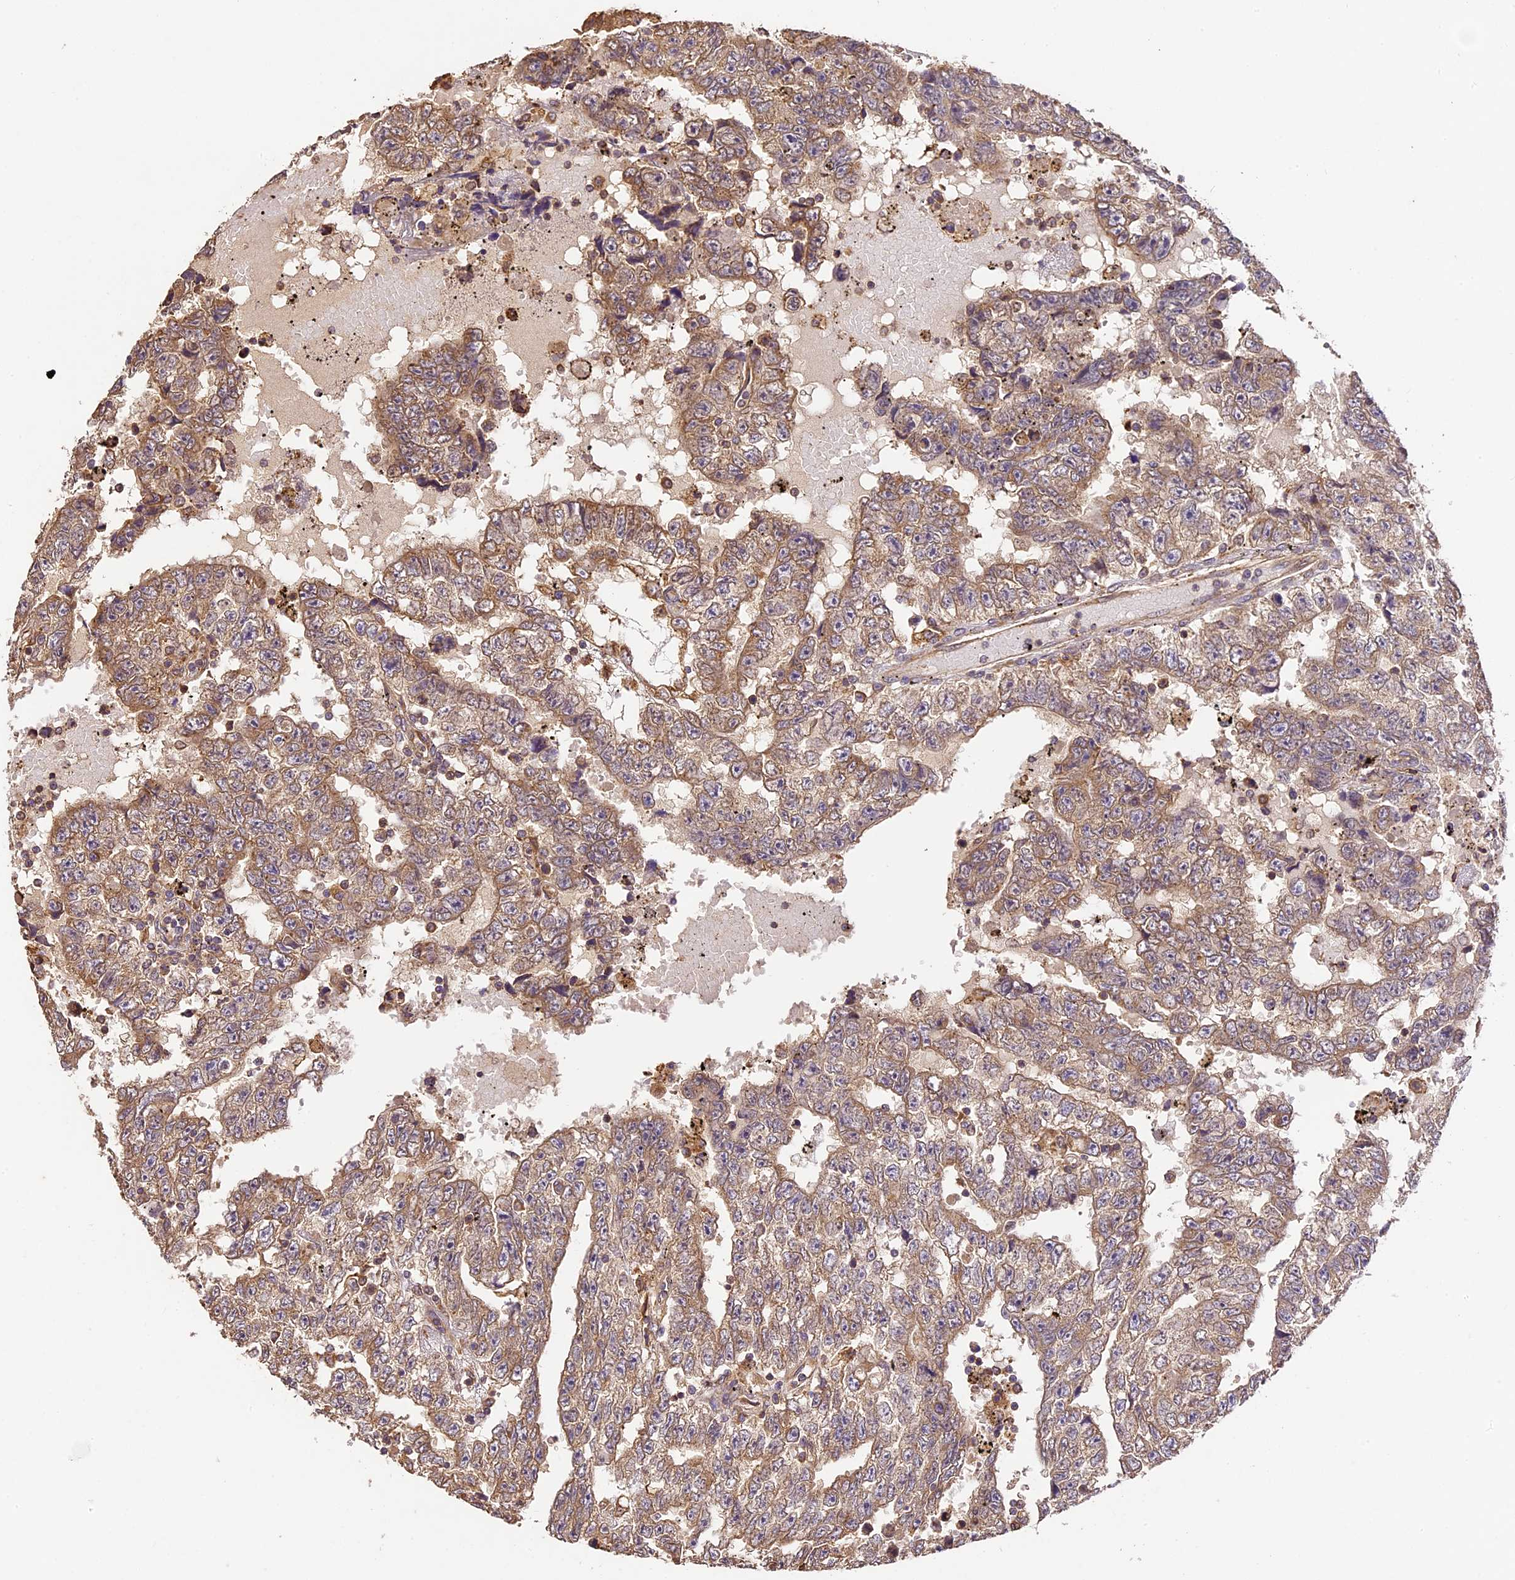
{"staining": {"intensity": "moderate", "quantity": ">75%", "location": "cytoplasmic/membranous"}, "tissue": "testis cancer", "cell_type": "Tumor cells", "image_type": "cancer", "snomed": [{"axis": "morphology", "description": "Carcinoma, Embryonal, NOS"}, {"axis": "topography", "description": "Testis"}], "caption": "Moderate cytoplasmic/membranous expression for a protein is appreciated in approximately >75% of tumor cells of embryonal carcinoma (testis) using immunohistochemistry (IHC).", "gene": "BRAP", "patient": {"sex": "male", "age": 25}}